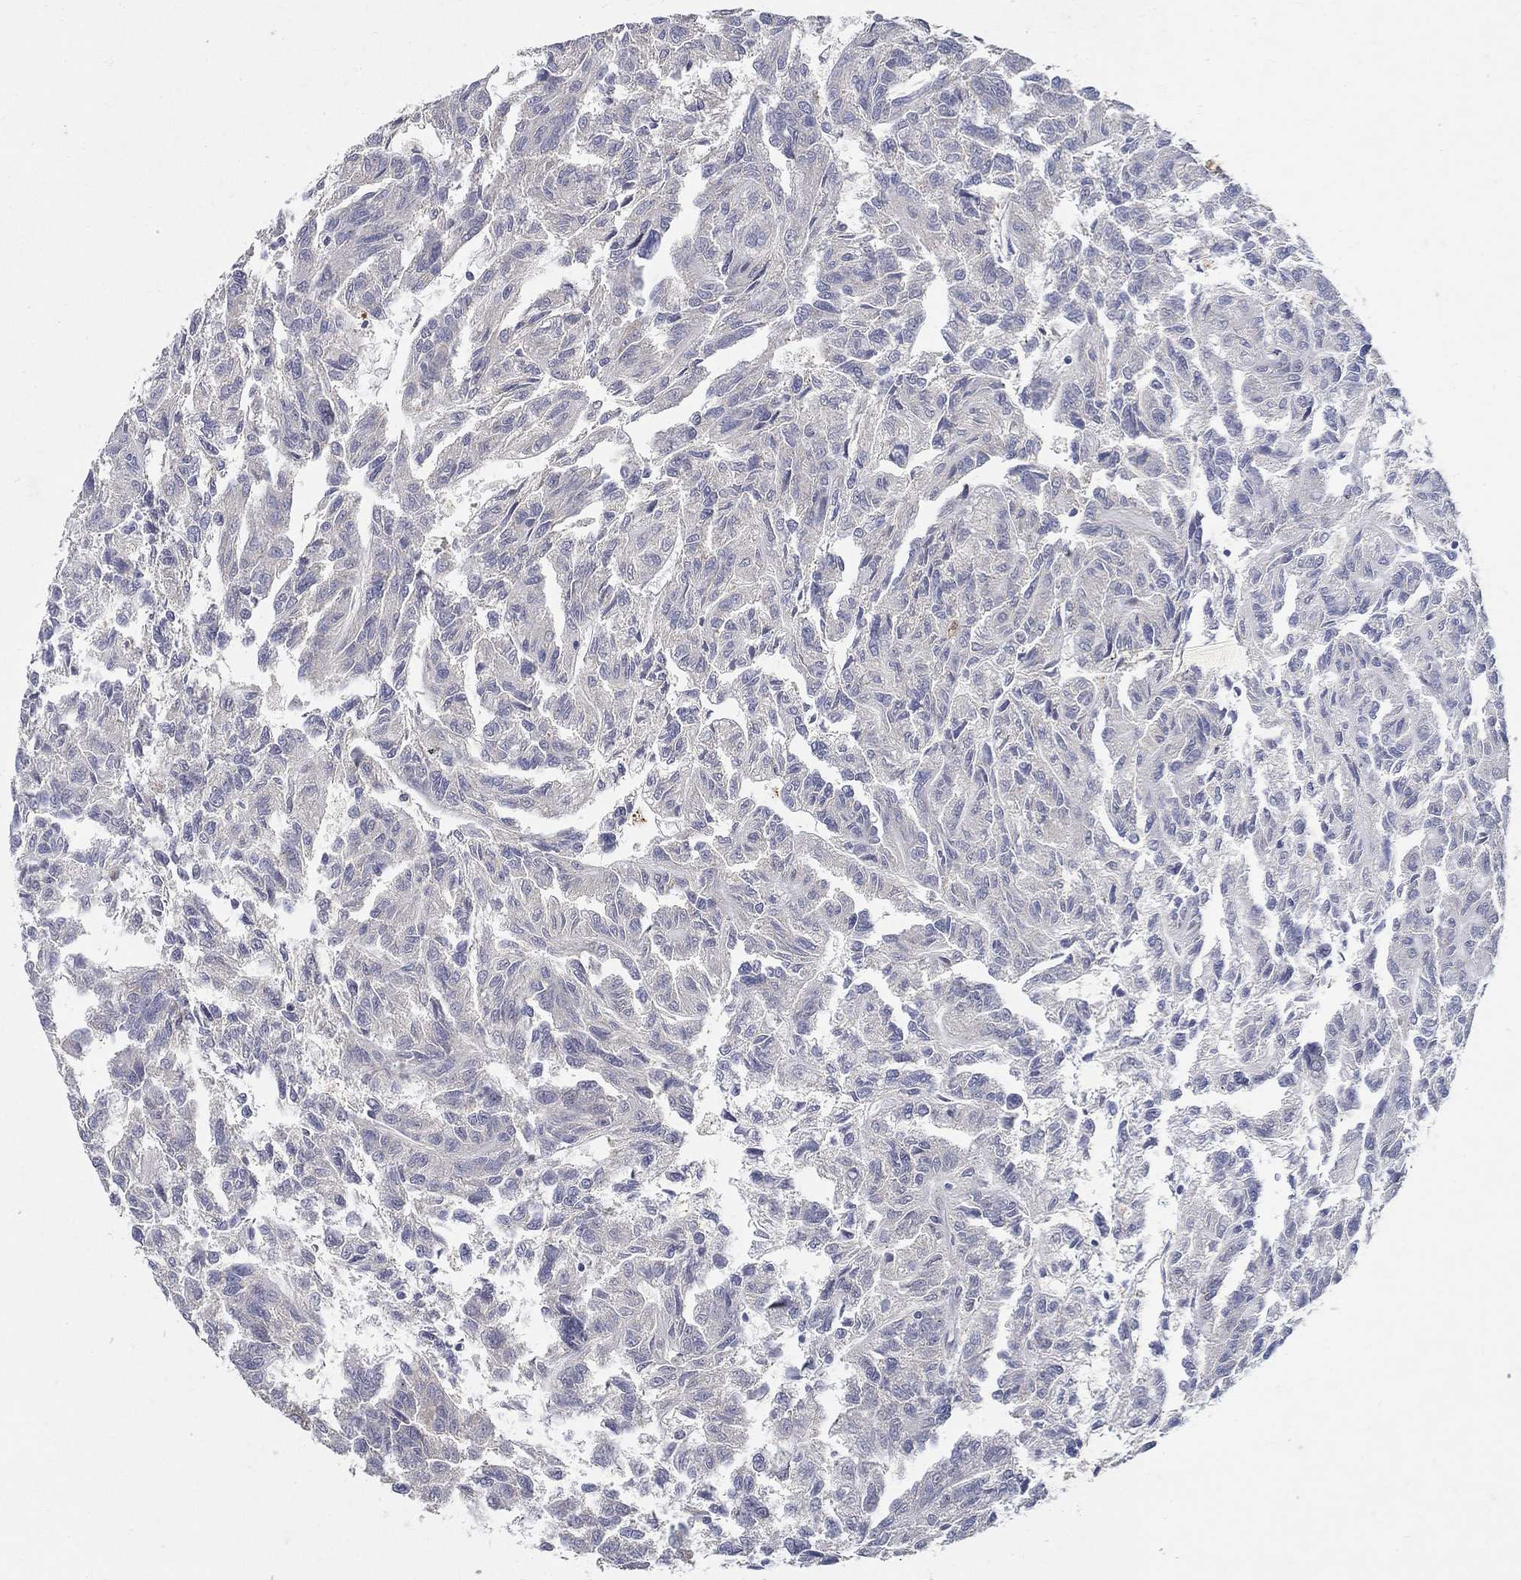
{"staining": {"intensity": "negative", "quantity": "none", "location": "none"}, "tissue": "renal cancer", "cell_type": "Tumor cells", "image_type": "cancer", "snomed": [{"axis": "morphology", "description": "Adenocarcinoma, NOS"}, {"axis": "topography", "description": "Kidney"}], "caption": "Tumor cells are negative for brown protein staining in adenocarcinoma (renal).", "gene": "PROZ", "patient": {"sex": "male", "age": 79}}